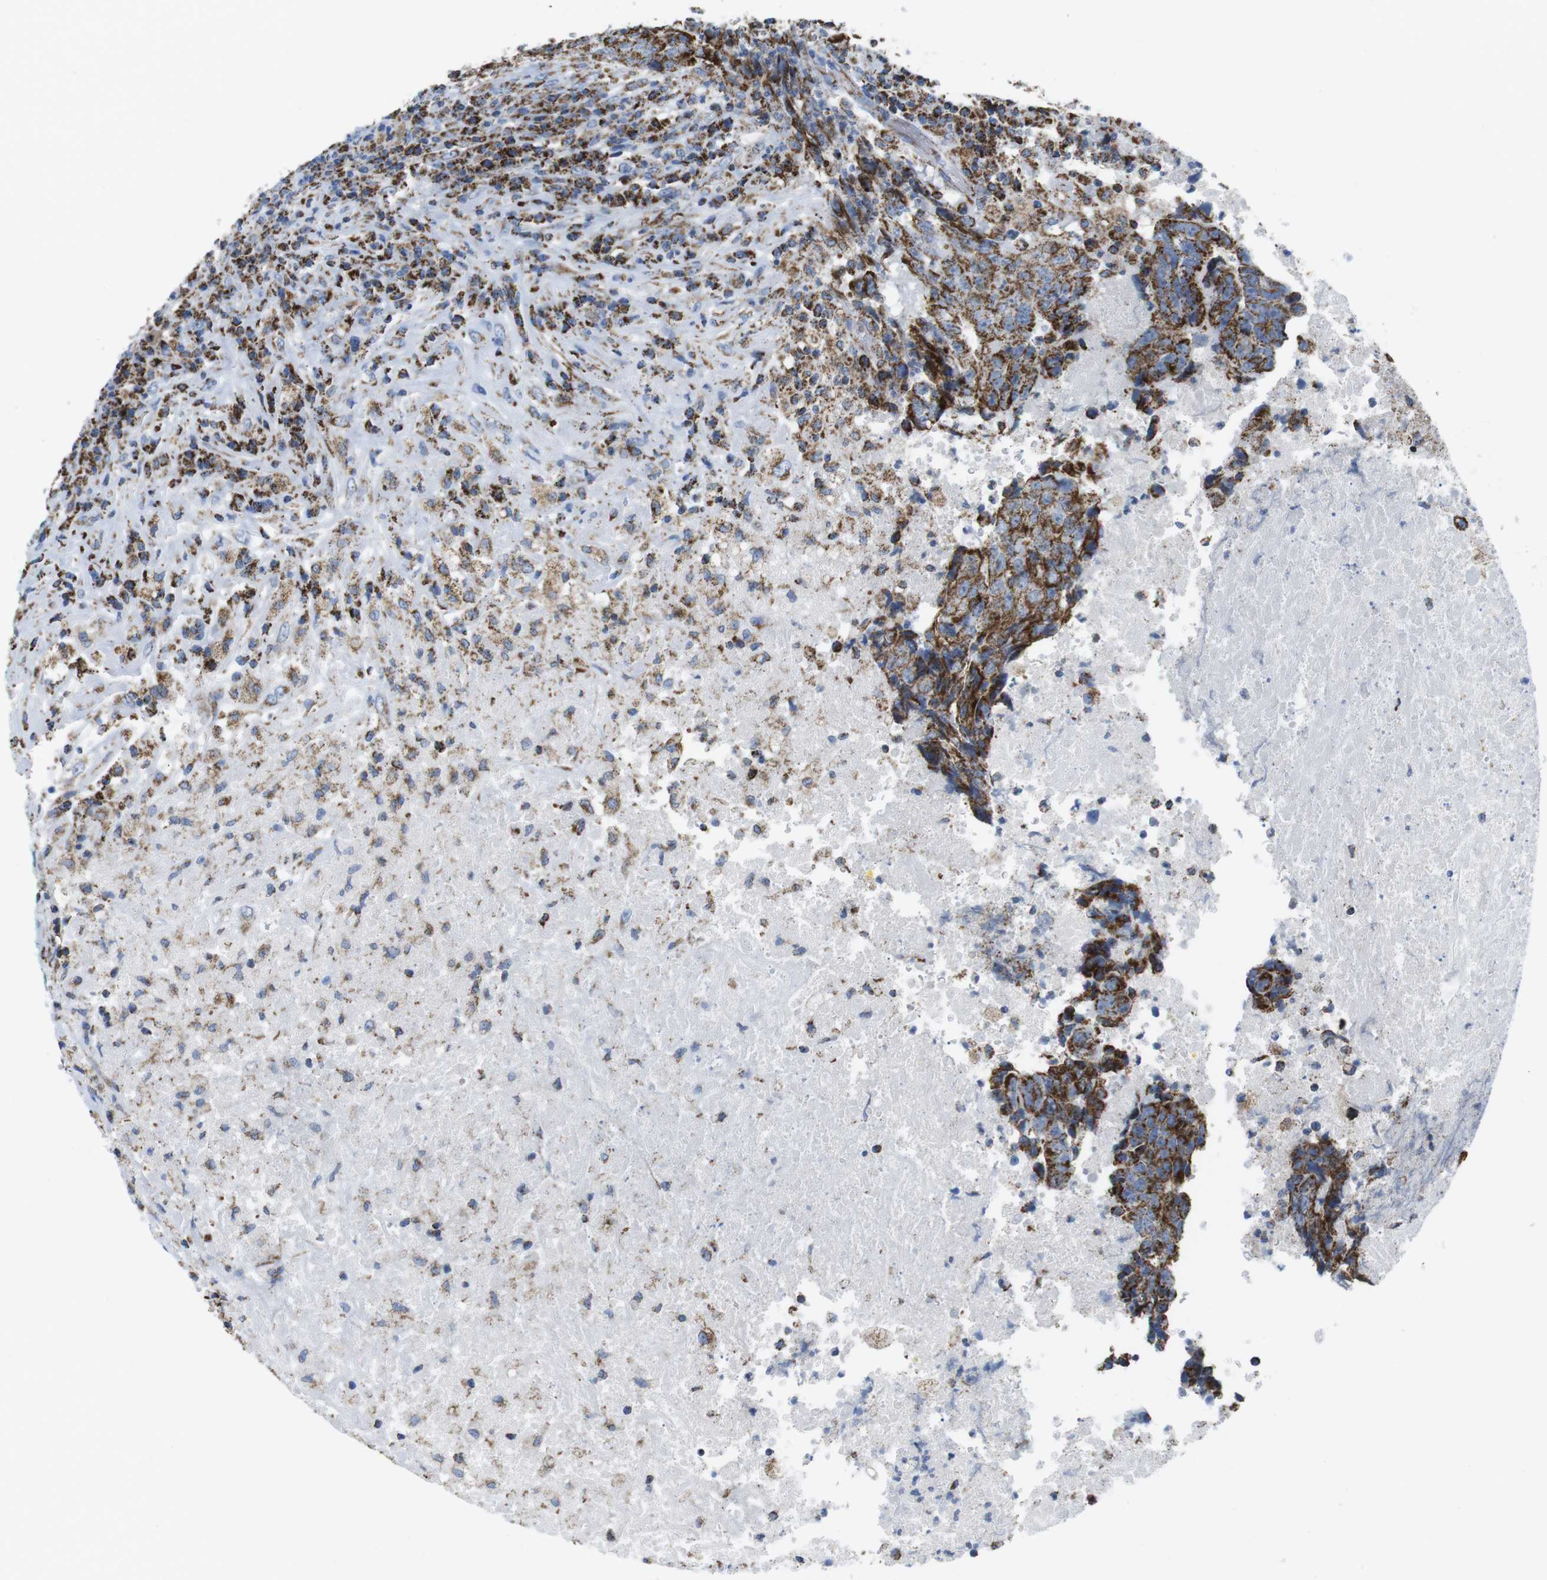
{"staining": {"intensity": "strong", "quantity": "25%-75%", "location": "cytoplasmic/membranous"}, "tissue": "testis cancer", "cell_type": "Tumor cells", "image_type": "cancer", "snomed": [{"axis": "morphology", "description": "Necrosis, NOS"}, {"axis": "morphology", "description": "Carcinoma, Embryonal, NOS"}, {"axis": "topography", "description": "Testis"}], "caption": "Testis embryonal carcinoma stained with immunohistochemistry (IHC) displays strong cytoplasmic/membranous staining in about 25%-75% of tumor cells.", "gene": "ATP5PO", "patient": {"sex": "male", "age": 19}}